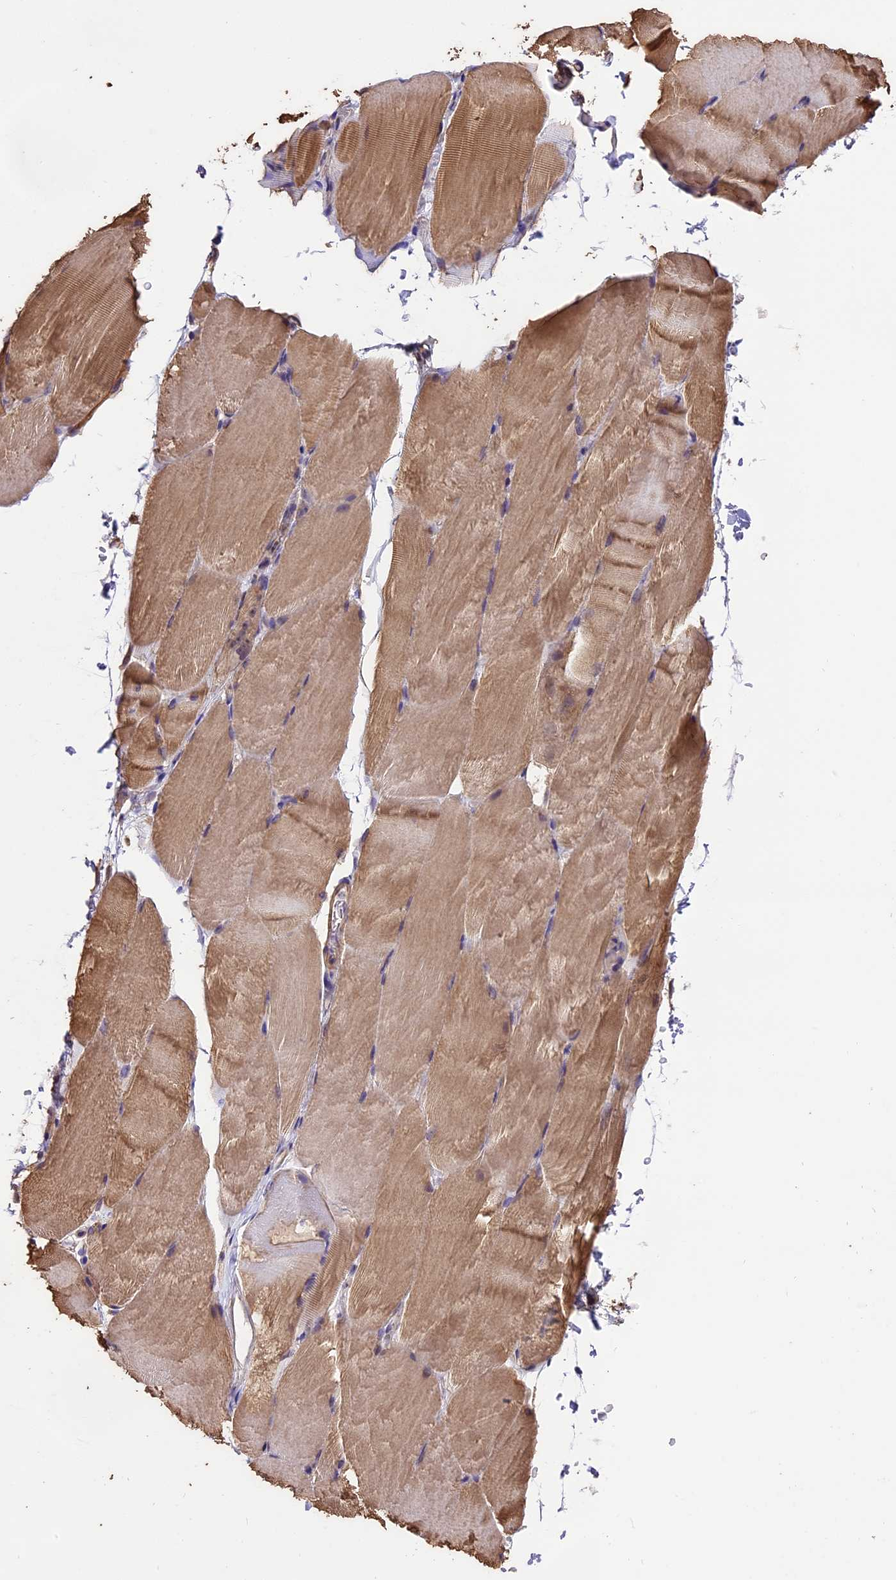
{"staining": {"intensity": "moderate", "quantity": "25%-75%", "location": "cytoplasmic/membranous"}, "tissue": "skeletal muscle", "cell_type": "Myocytes", "image_type": "normal", "snomed": [{"axis": "morphology", "description": "Normal tissue, NOS"}, {"axis": "topography", "description": "Skeletal muscle"}, {"axis": "topography", "description": "Parathyroid gland"}], "caption": "Myocytes display medium levels of moderate cytoplasmic/membranous staining in about 25%-75% of cells in benign human skeletal muscle.", "gene": "PGPEP1L", "patient": {"sex": "female", "age": 37}}